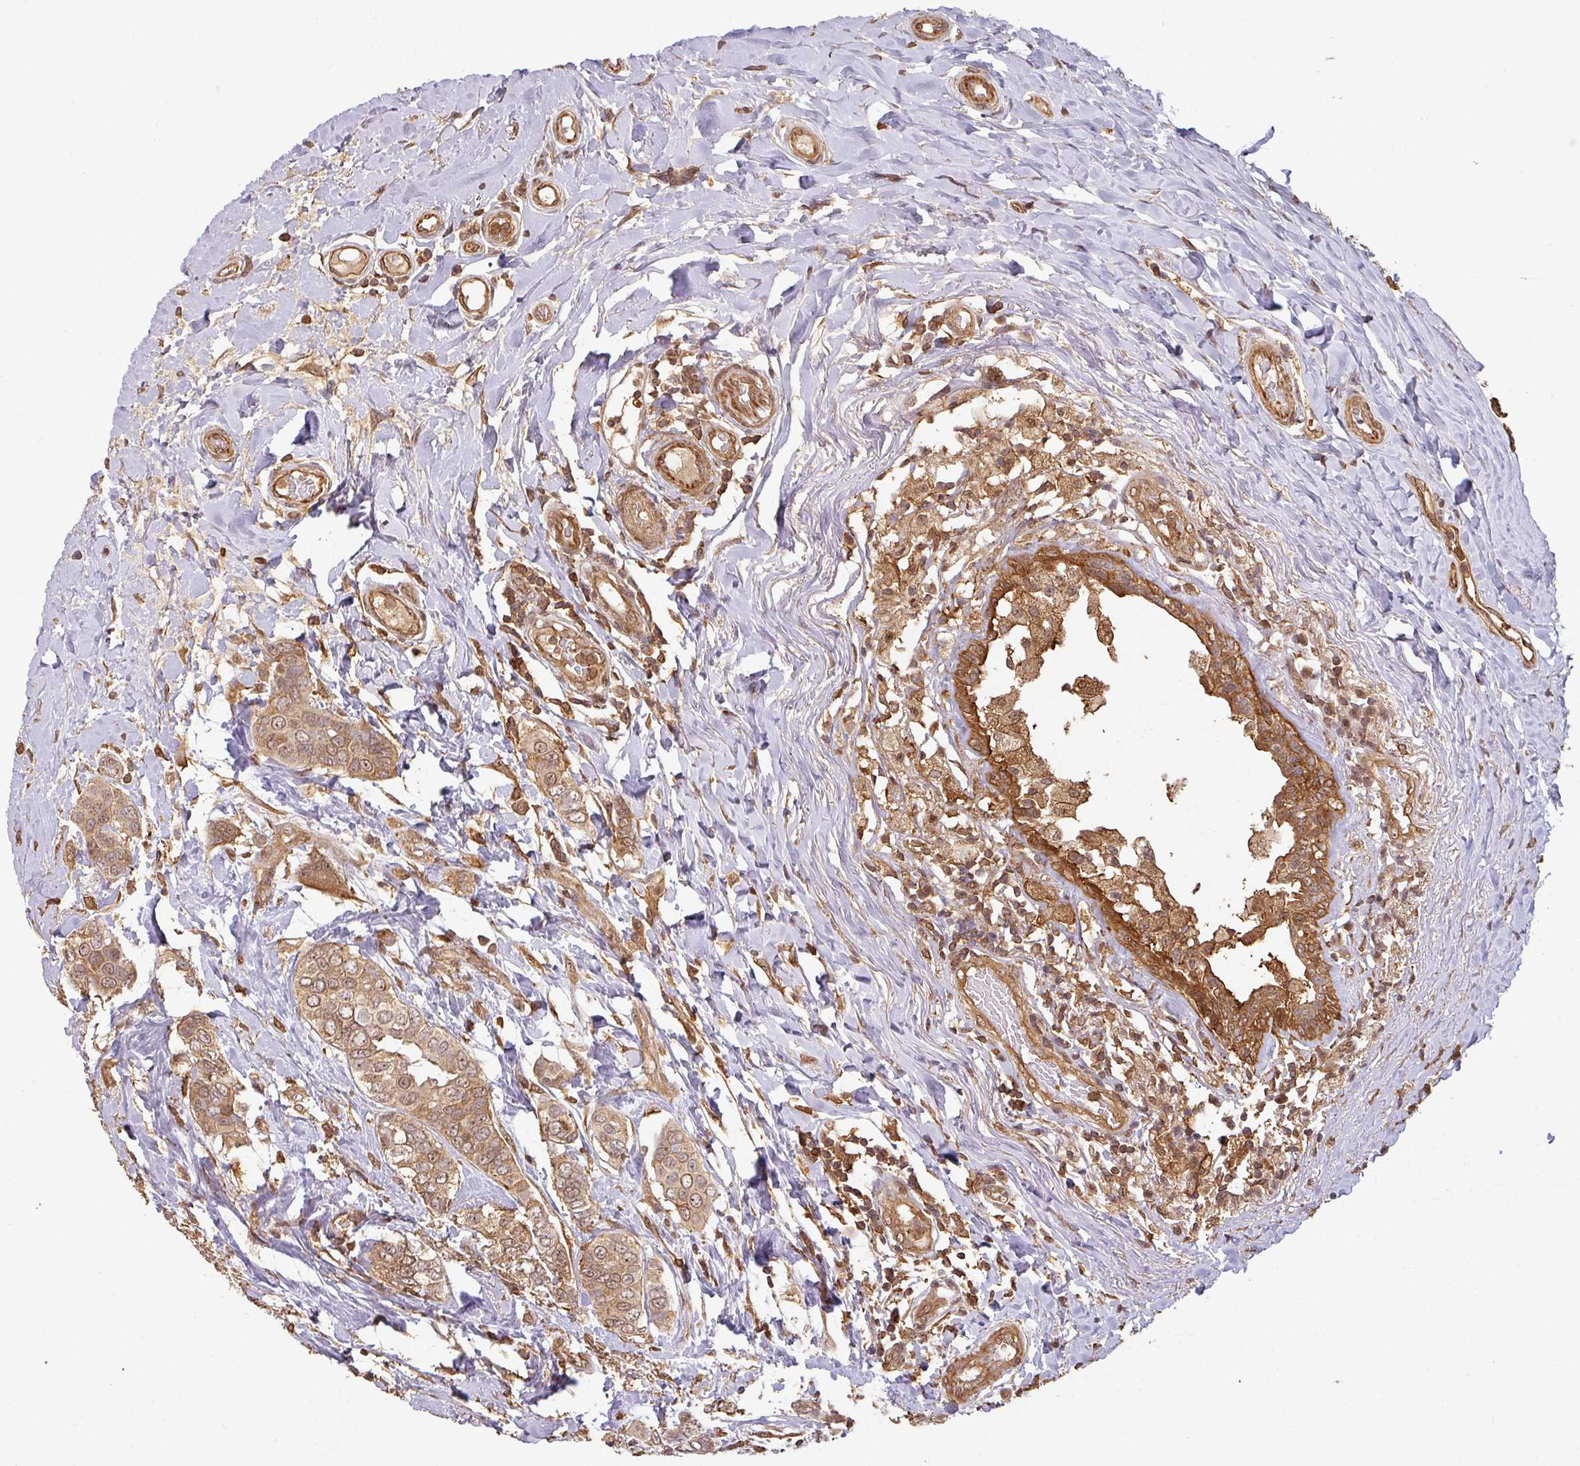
{"staining": {"intensity": "moderate", "quantity": ">75%", "location": "cytoplasmic/membranous,nuclear"}, "tissue": "breast cancer", "cell_type": "Tumor cells", "image_type": "cancer", "snomed": [{"axis": "morphology", "description": "Lobular carcinoma"}, {"axis": "topography", "description": "Breast"}], "caption": "Tumor cells demonstrate moderate cytoplasmic/membranous and nuclear expression in approximately >75% of cells in lobular carcinoma (breast).", "gene": "ZNF322", "patient": {"sex": "female", "age": 51}}